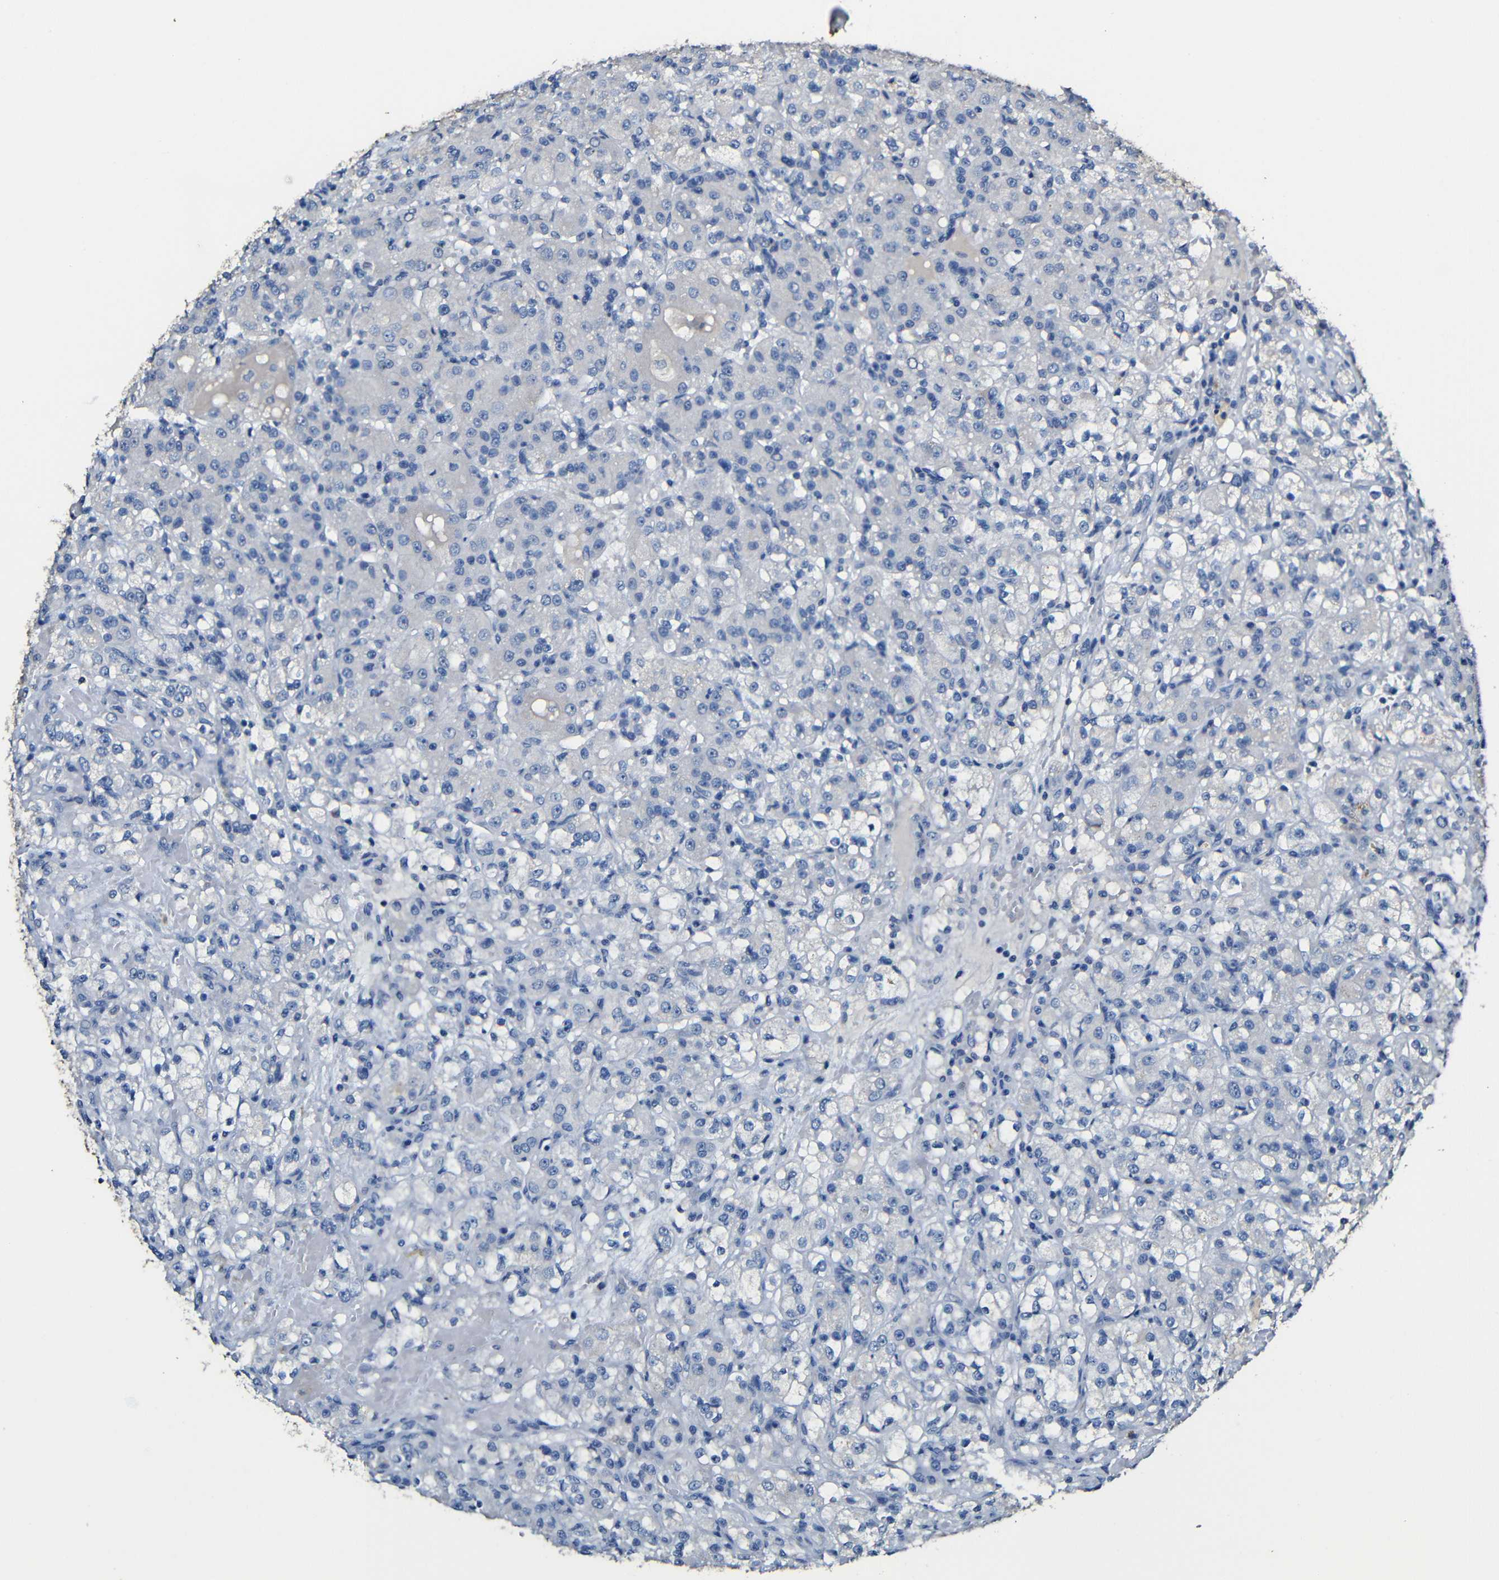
{"staining": {"intensity": "negative", "quantity": "none", "location": "none"}, "tissue": "renal cancer", "cell_type": "Tumor cells", "image_type": "cancer", "snomed": [{"axis": "morphology", "description": "Normal tissue, NOS"}, {"axis": "morphology", "description": "Adenocarcinoma, NOS"}, {"axis": "topography", "description": "Kidney"}], "caption": "Immunohistochemistry (IHC) micrograph of human renal cancer (adenocarcinoma) stained for a protein (brown), which reveals no expression in tumor cells. Brightfield microscopy of immunohistochemistry (IHC) stained with DAB (brown) and hematoxylin (blue), captured at high magnification.", "gene": "ACKR2", "patient": {"sex": "male", "age": 61}}